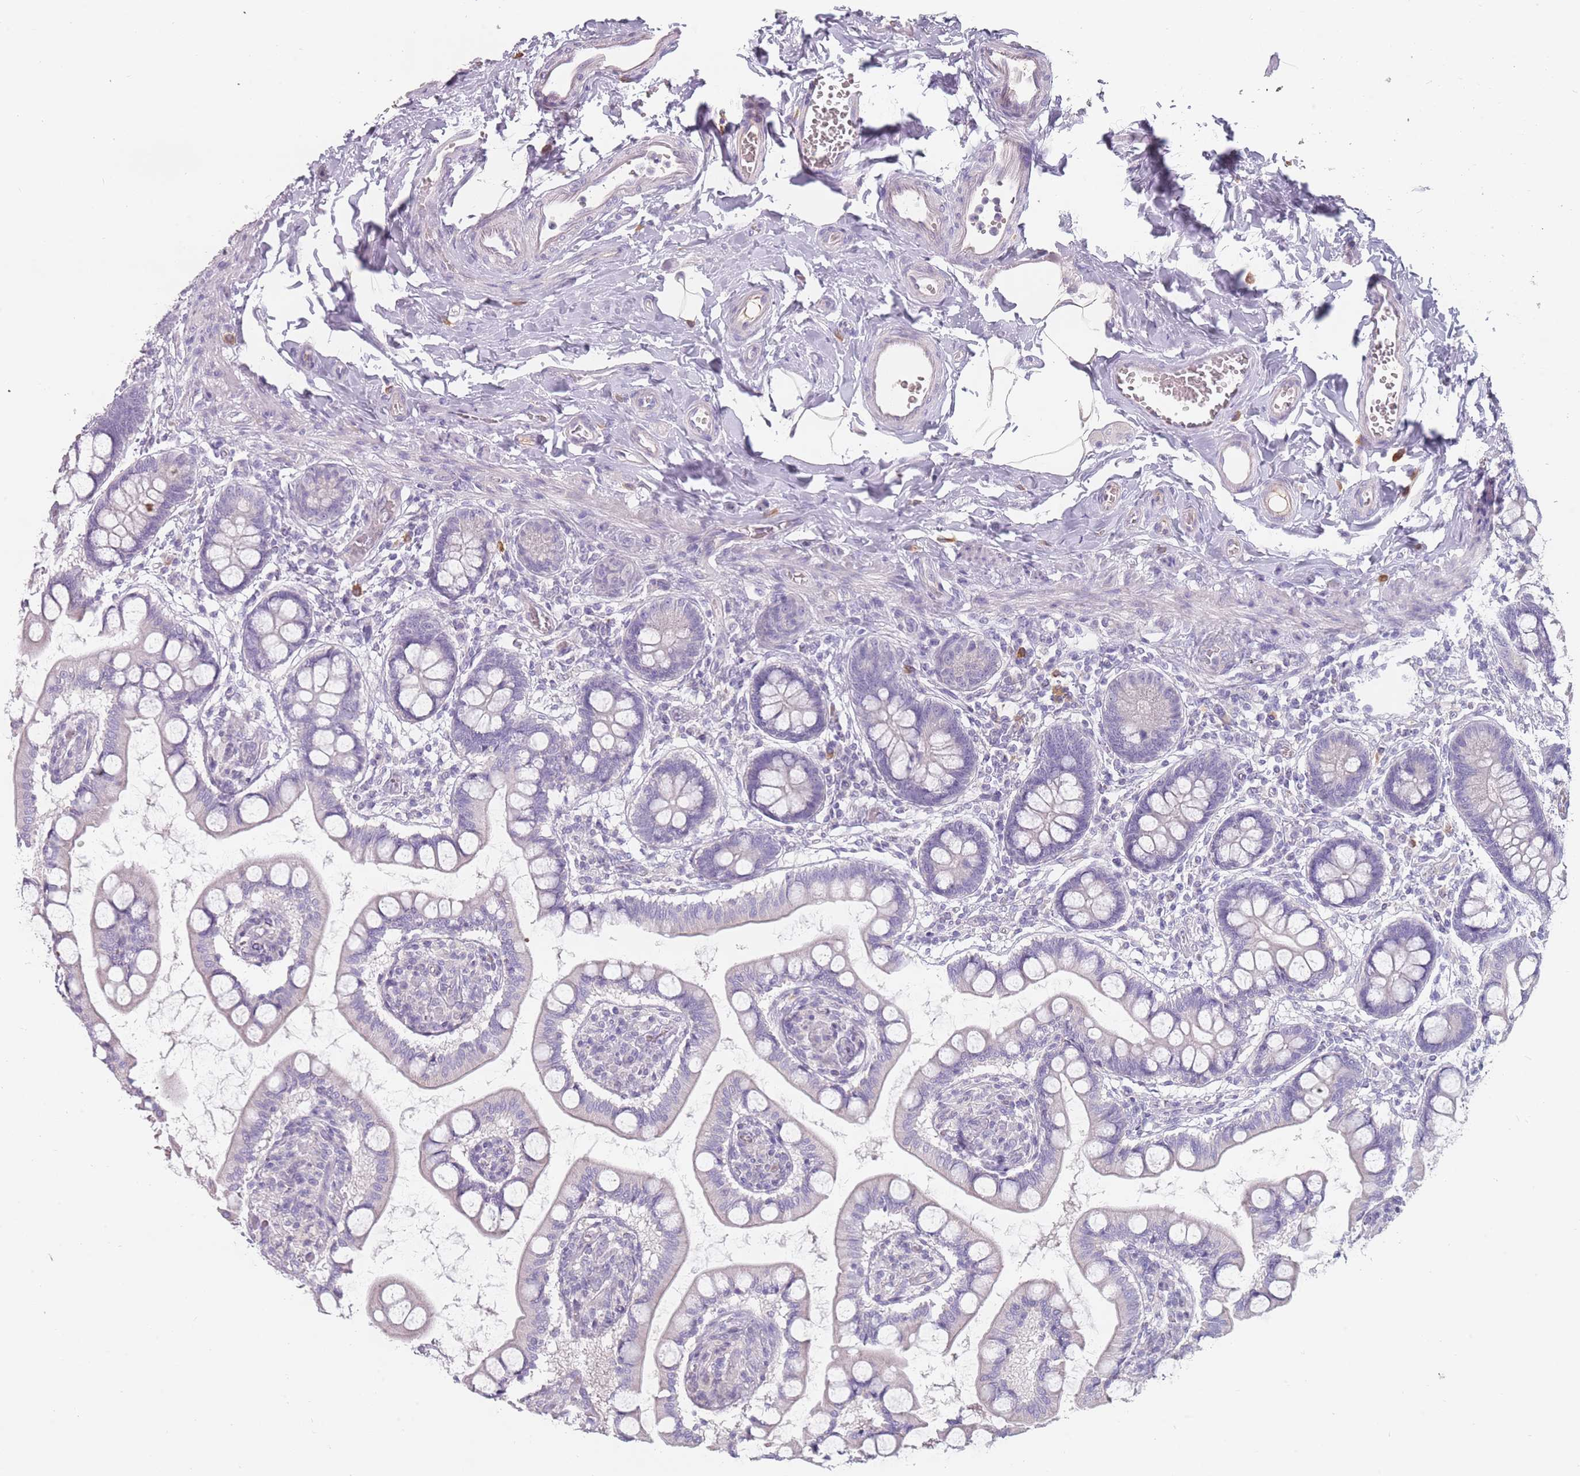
{"staining": {"intensity": "weak", "quantity": "<25%", "location": "cytoplasmic/membranous"}, "tissue": "small intestine", "cell_type": "Glandular cells", "image_type": "normal", "snomed": [{"axis": "morphology", "description": "Normal tissue, NOS"}, {"axis": "topography", "description": "Small intestine"}], "caption": "Immunohistochemistry (IHC) image of benign small intestine: human small intestine stained with DAB shows no significant protein positivity in glandular cells. (Stains: DAB IHC with hematoxylin counter stain, Microscopy: brightfield microscopy at high magnification).", "gene": "DDX4", "patient": {"sex": "male", "age": 52}}